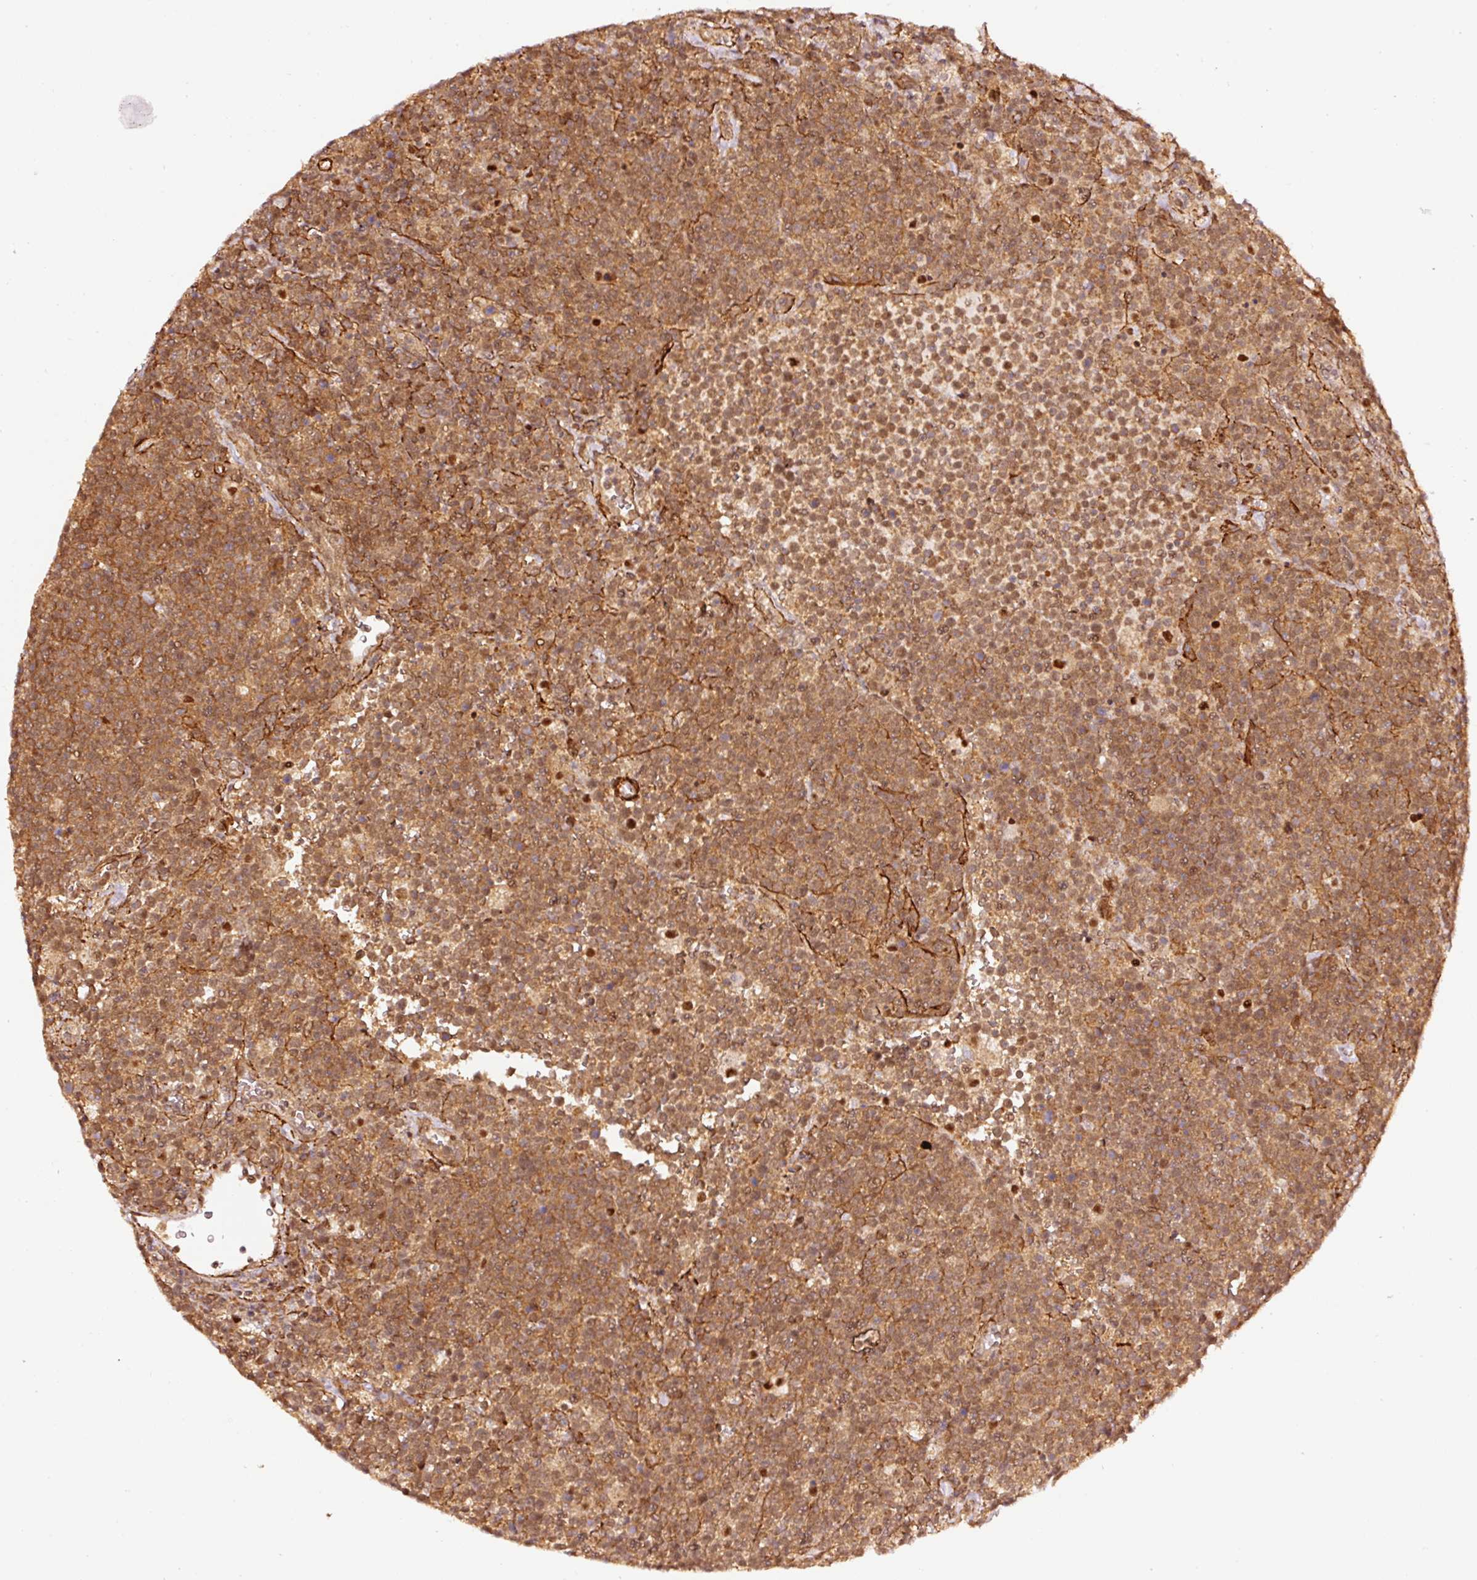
{"staining": {"intensity": "moderate", "quantity": ">75%", "location": "cytoplasmic/membranous,nuclear"}, "tissue": "lymphoma", "cell_type": "Tumor cells", "image_type": "cancer", "snomed": [{"axis": "morphology", "description": "Malignant lymphoma, non-Hodgkin's type, High grade"}, {"axis": "topography", "description": "Lymph node"}], "caption": "Immunohistochemical staining of high-grade malignant lymphoma, non-Hodgkin's type displays medium levels of moderate cytoplasmic/membranous and nuclear expression in about >75% of tumor cells.", "gene": "PSMD1", "patient": {"sex": "male", "age": 61}}